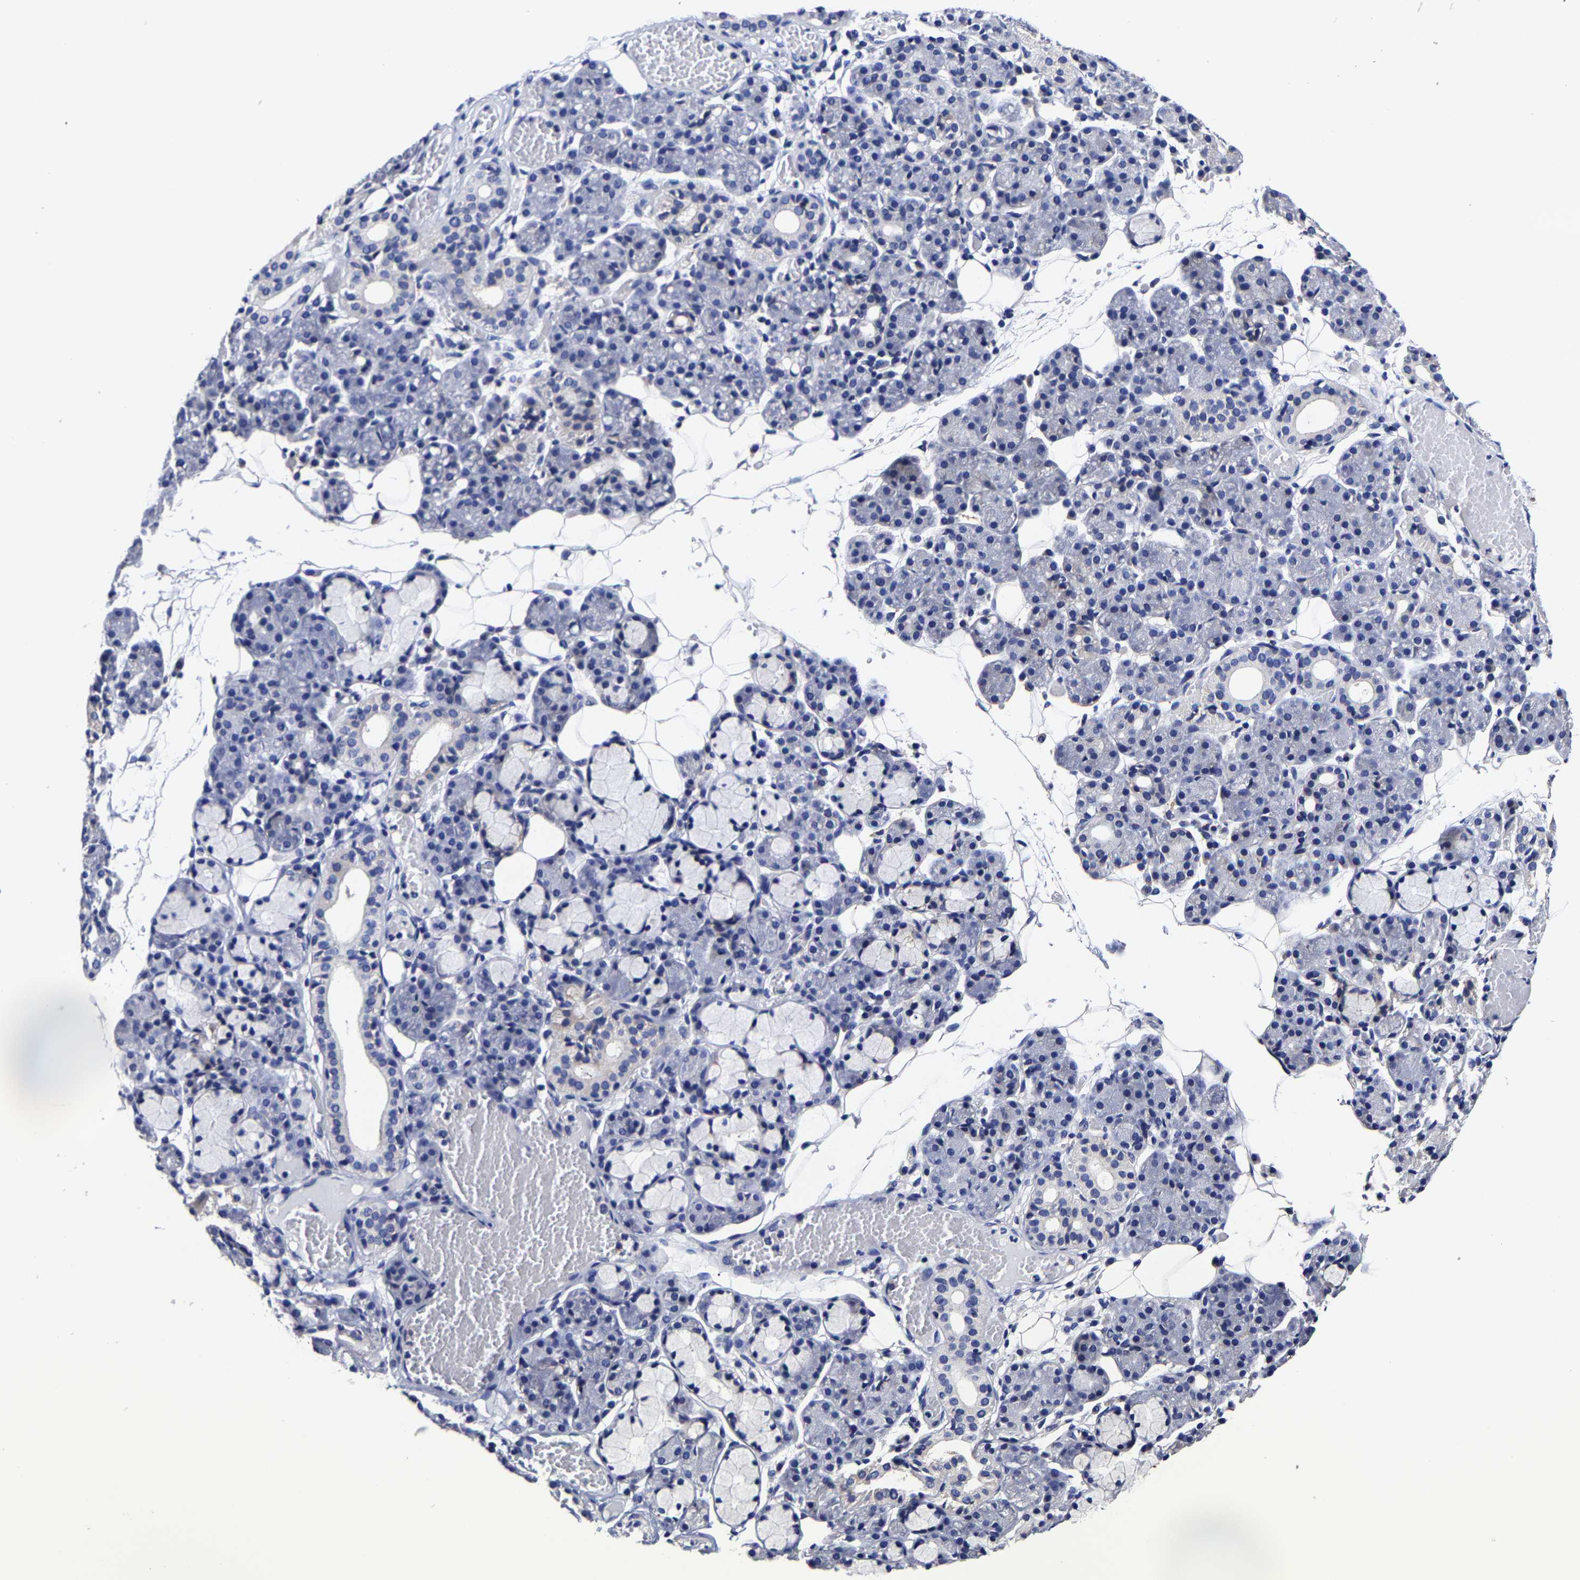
{"staining": {"intensity": "negative", "quantity": "none", "location": "none"}, "tissue": "salivary gland", "cell_type": "Glandular cells", "image_type": "normal", "snomed": [{"axis": "morphology", "description": "Normal tissue, NOS"}, {"axis": "topography", "description": "Salivary gland"}], "caption": "Salivary gland was stained to show a protein in brown. There is no significant positivity in glandular cells. (DAB (3,3'-diaminobenzidine) immunohistochemistry with hematoxylin counter stain).", "gene": "AASS", "patient": {"sex": "male", "age": 63}}